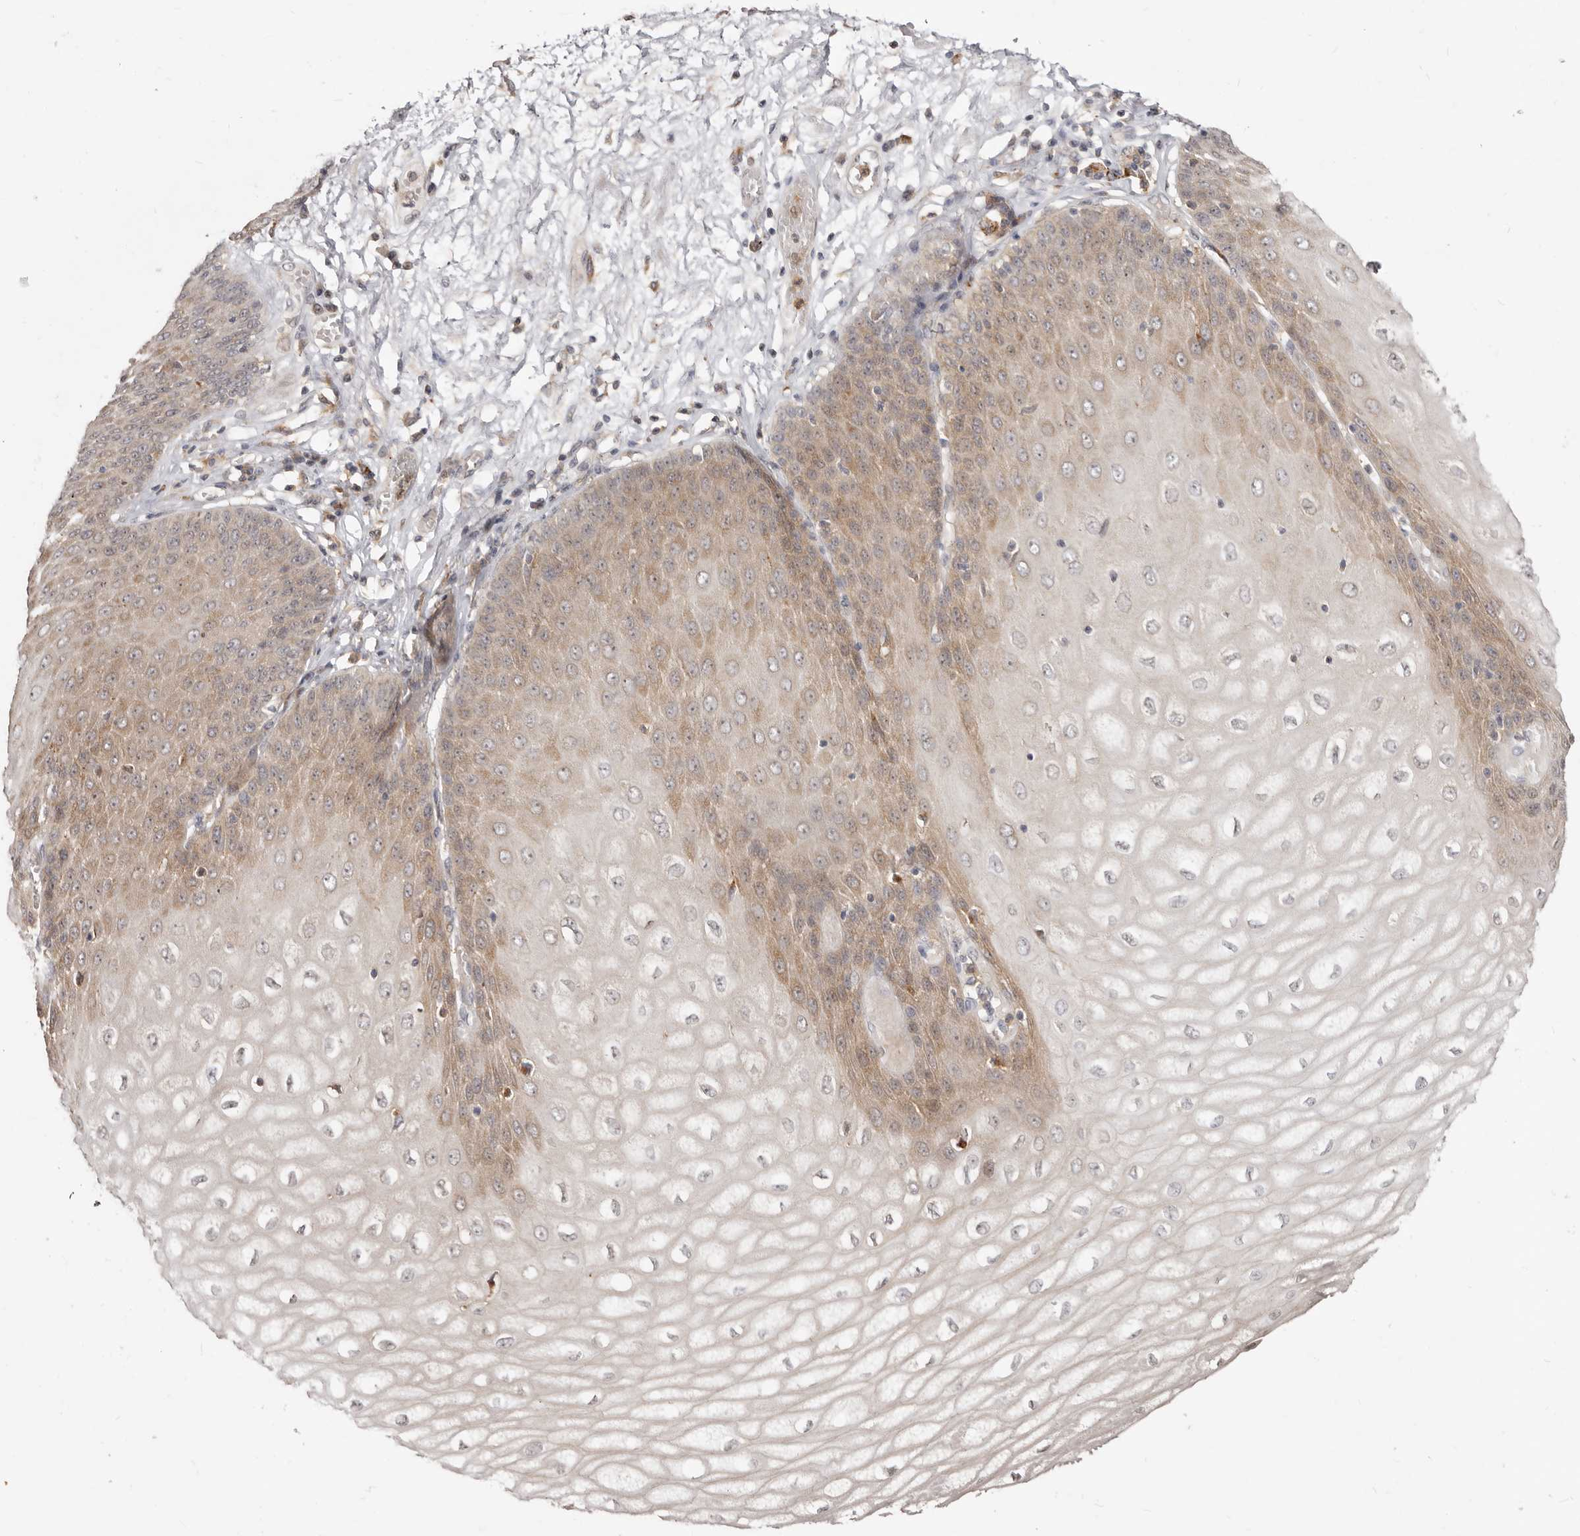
{"staining": {"intensity": "moderate", "quantity": "25%-75%", "location": "cytoplasmic/membranous"}, "tissue": "esophagus", "cell_type": "Squamous epithelial cells", "image_type": "normal", "snomed": [{"axis": "morphology", "description": "Normal tissue, NOS"}, {"axis": "topography", "description": "Esophagus"}], "caption": "High-power microscopy captured an immunohistochemistry (IHC) micrograph of normal esophagus, revealing moderate cytoplasmic/membranous positivity in approximately 25%-75% of squamous epithelial cells.", "gene": "TC2N", "patient": {"sex": "male", "age": 60}}